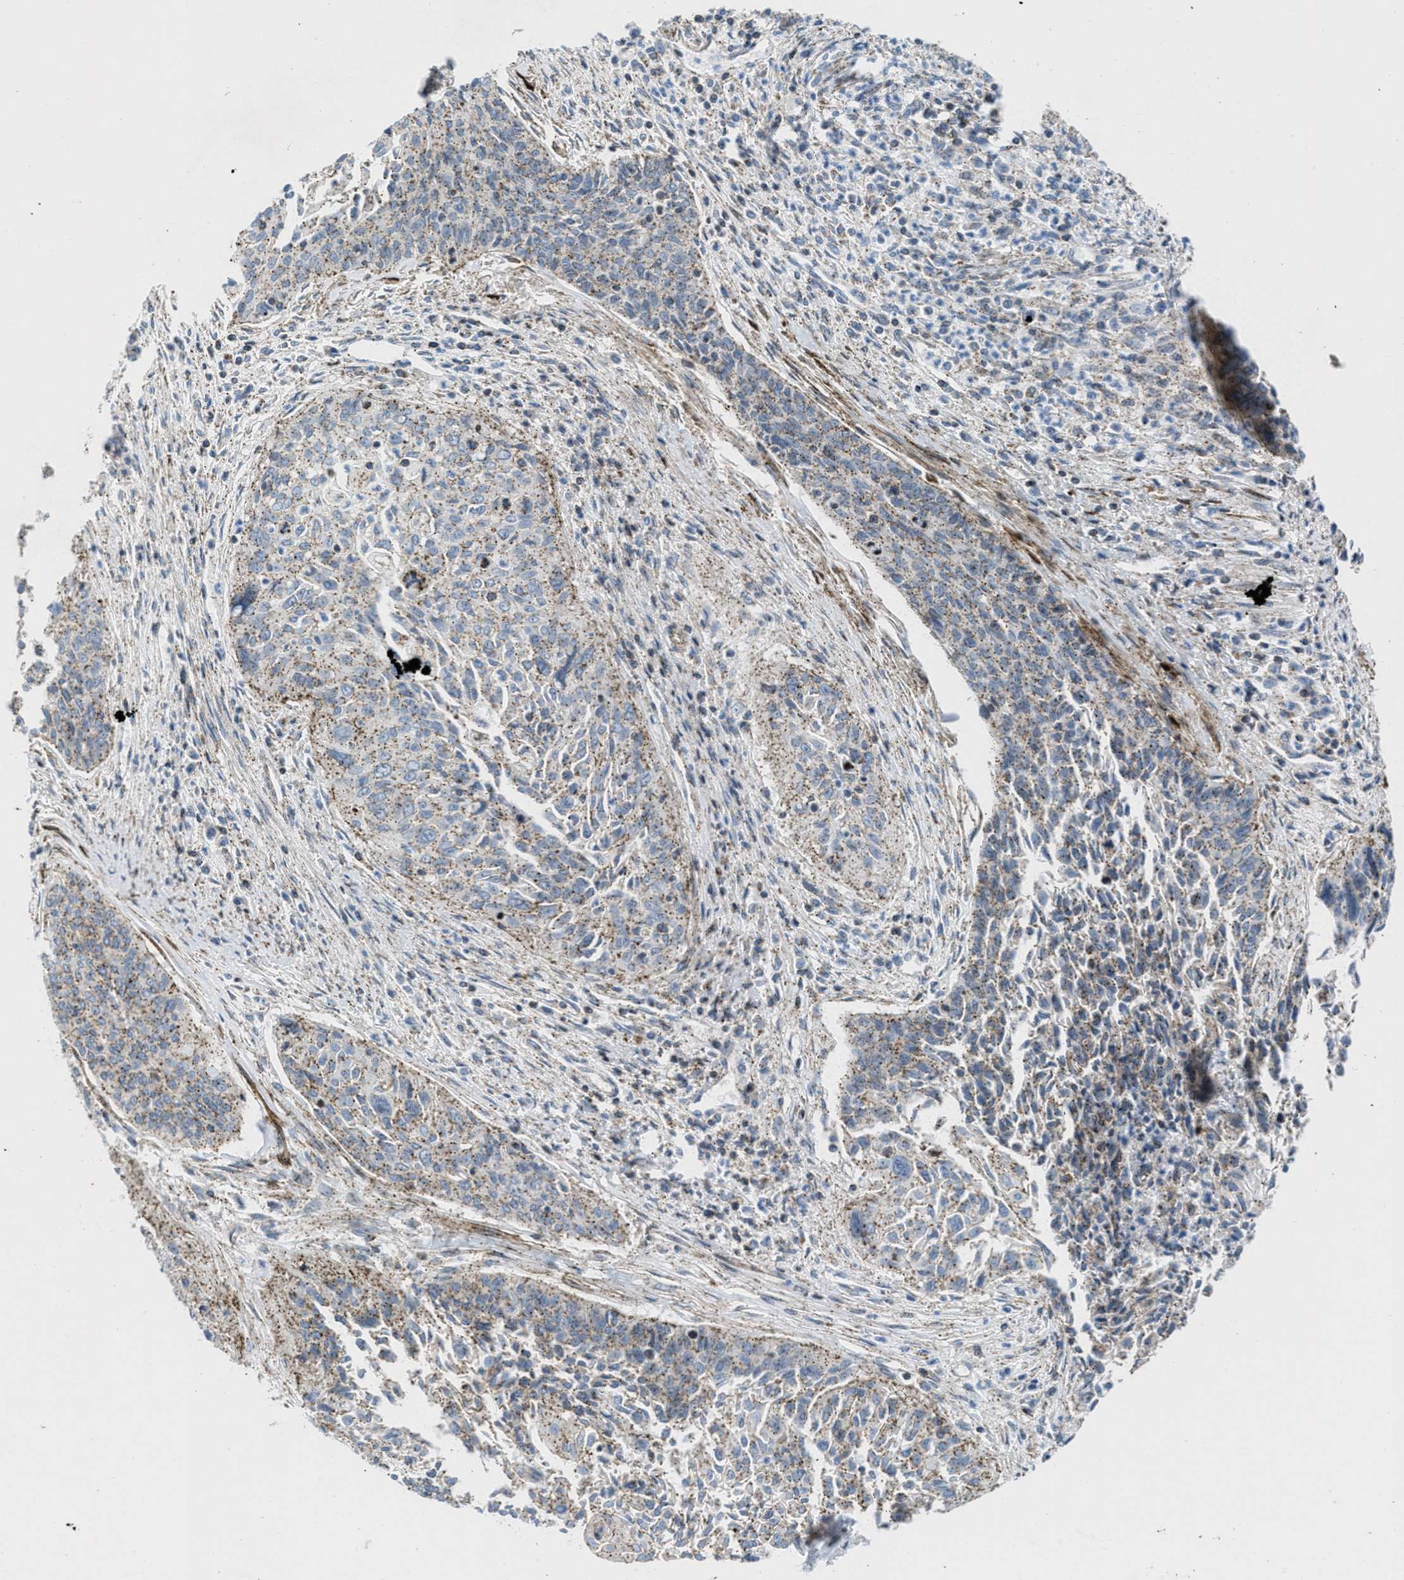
{"staining": {"intensity": "weak", "quantity": ">75%", "location": "cytoplasmic/membranous"}, "tissue": "cervical cancer", "cell_type": "Tumor cells", "image_type": "cancer", "snomed": [{"axis": "morphology", "description": "Squamous cell carcinoma, NOS"}, {"axis": "topography", "description": "Cervix"}], "caption": "Immunohistochemical staining of squamous cell carcinoma (cervical) shows low levels of weak cytoplasmic/membranous protein positivity in approximately >75% of tumor cells. The staining was performed using DAB to visualize the protein expression in brown, while the nuclei were stained in blue with hematoxylin (Magnification: 20x).", "gene": "MFSD13A", "patient": {"sex": "female", "age": 55}}